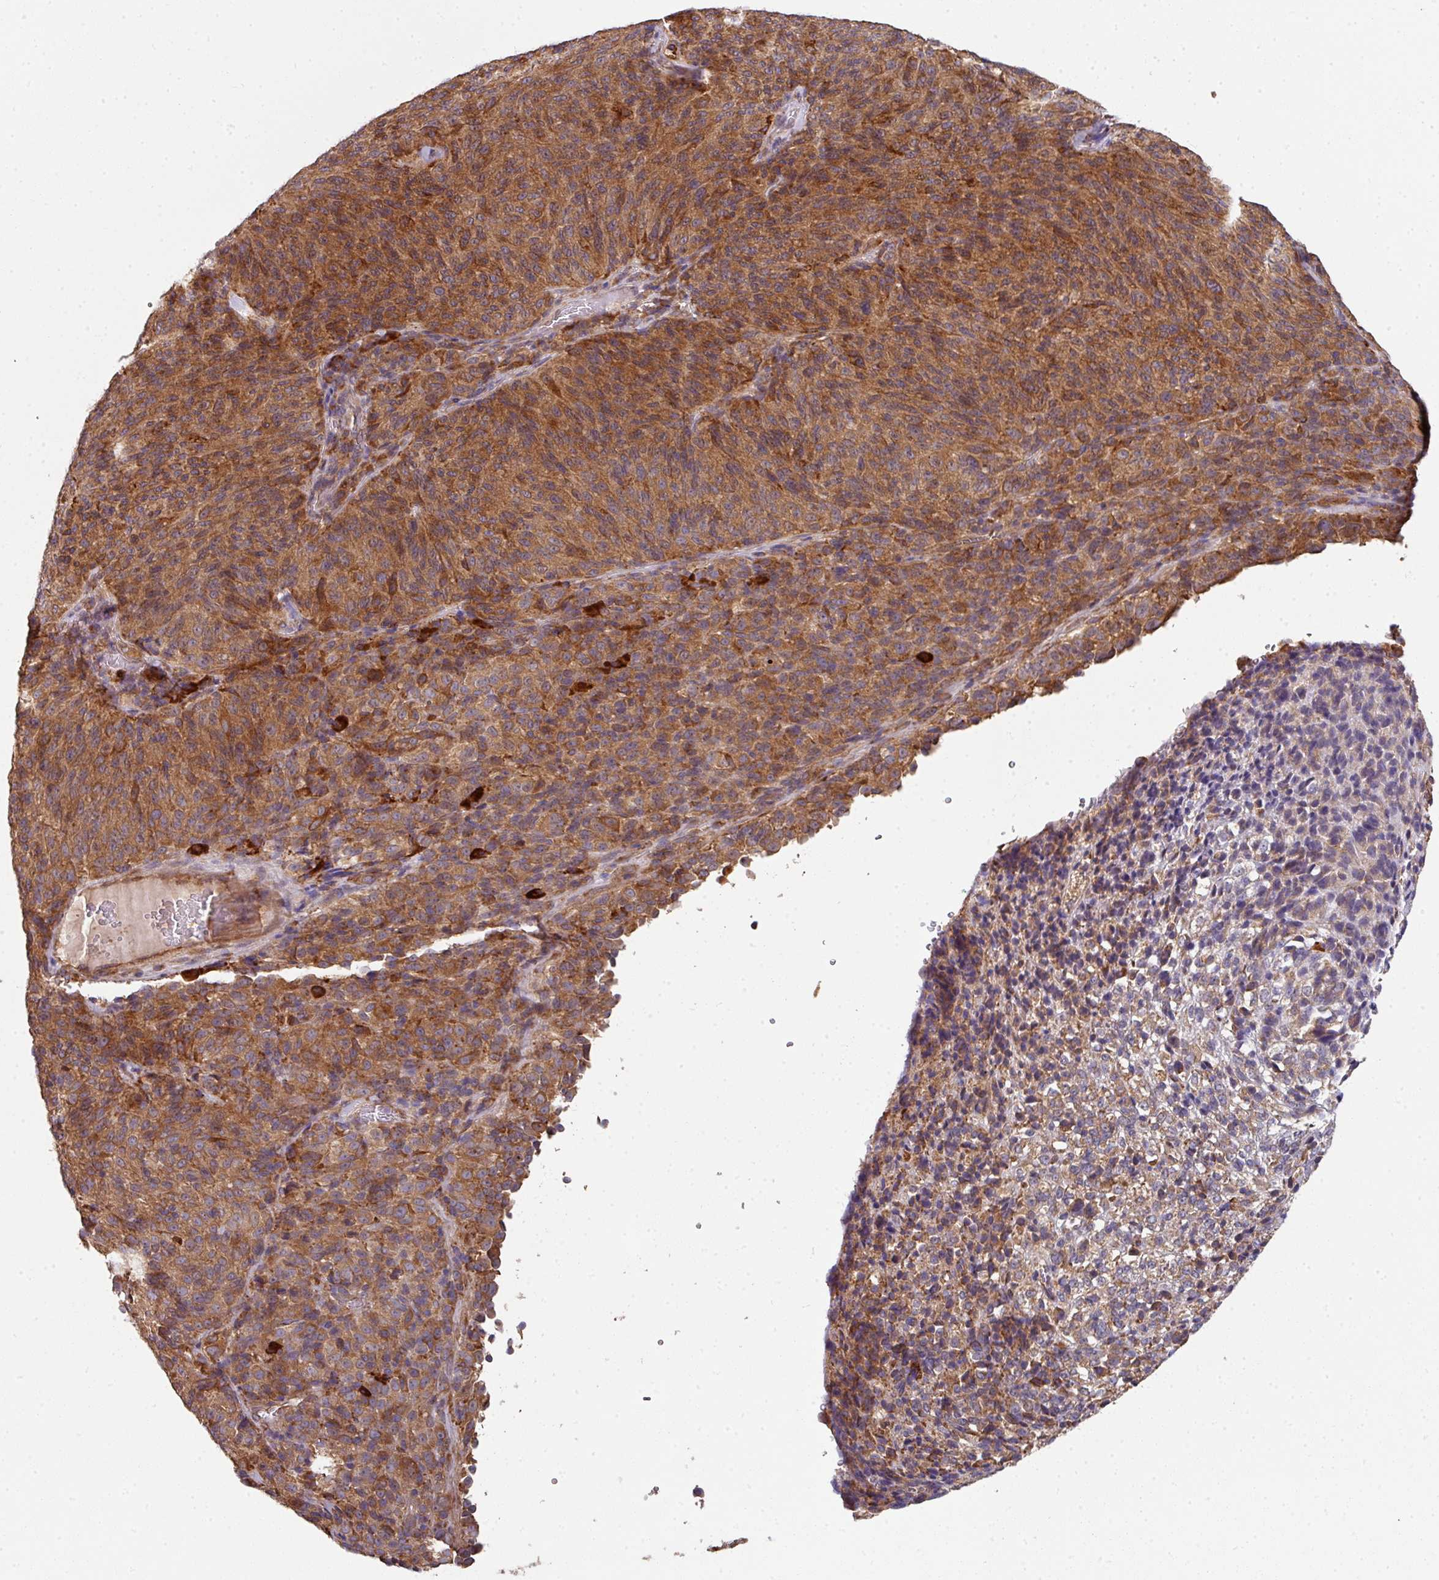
{"staining": {"intensity": "moderate", "quantity": ">75%", "location": "cytoplasmic/membranous"}, "tissue": "melanoma", "cell_type": "Tumor cells", "image_type": "cancer", "snomed": [{"axis": "morphology", "description": "Malignant melanoma, Metastatic site"}, {"axis": "topography", "description": "Brain"}], "caption": "A high-resolution photomicrograph shows IHC staining of malignant melanoma (metastatic site), which displays moderate cytoplasmic/membranous expression in approximately >75% of tumor cells.", "gene": "FAT4", "patient": {"sex": "female", "age": 56}}